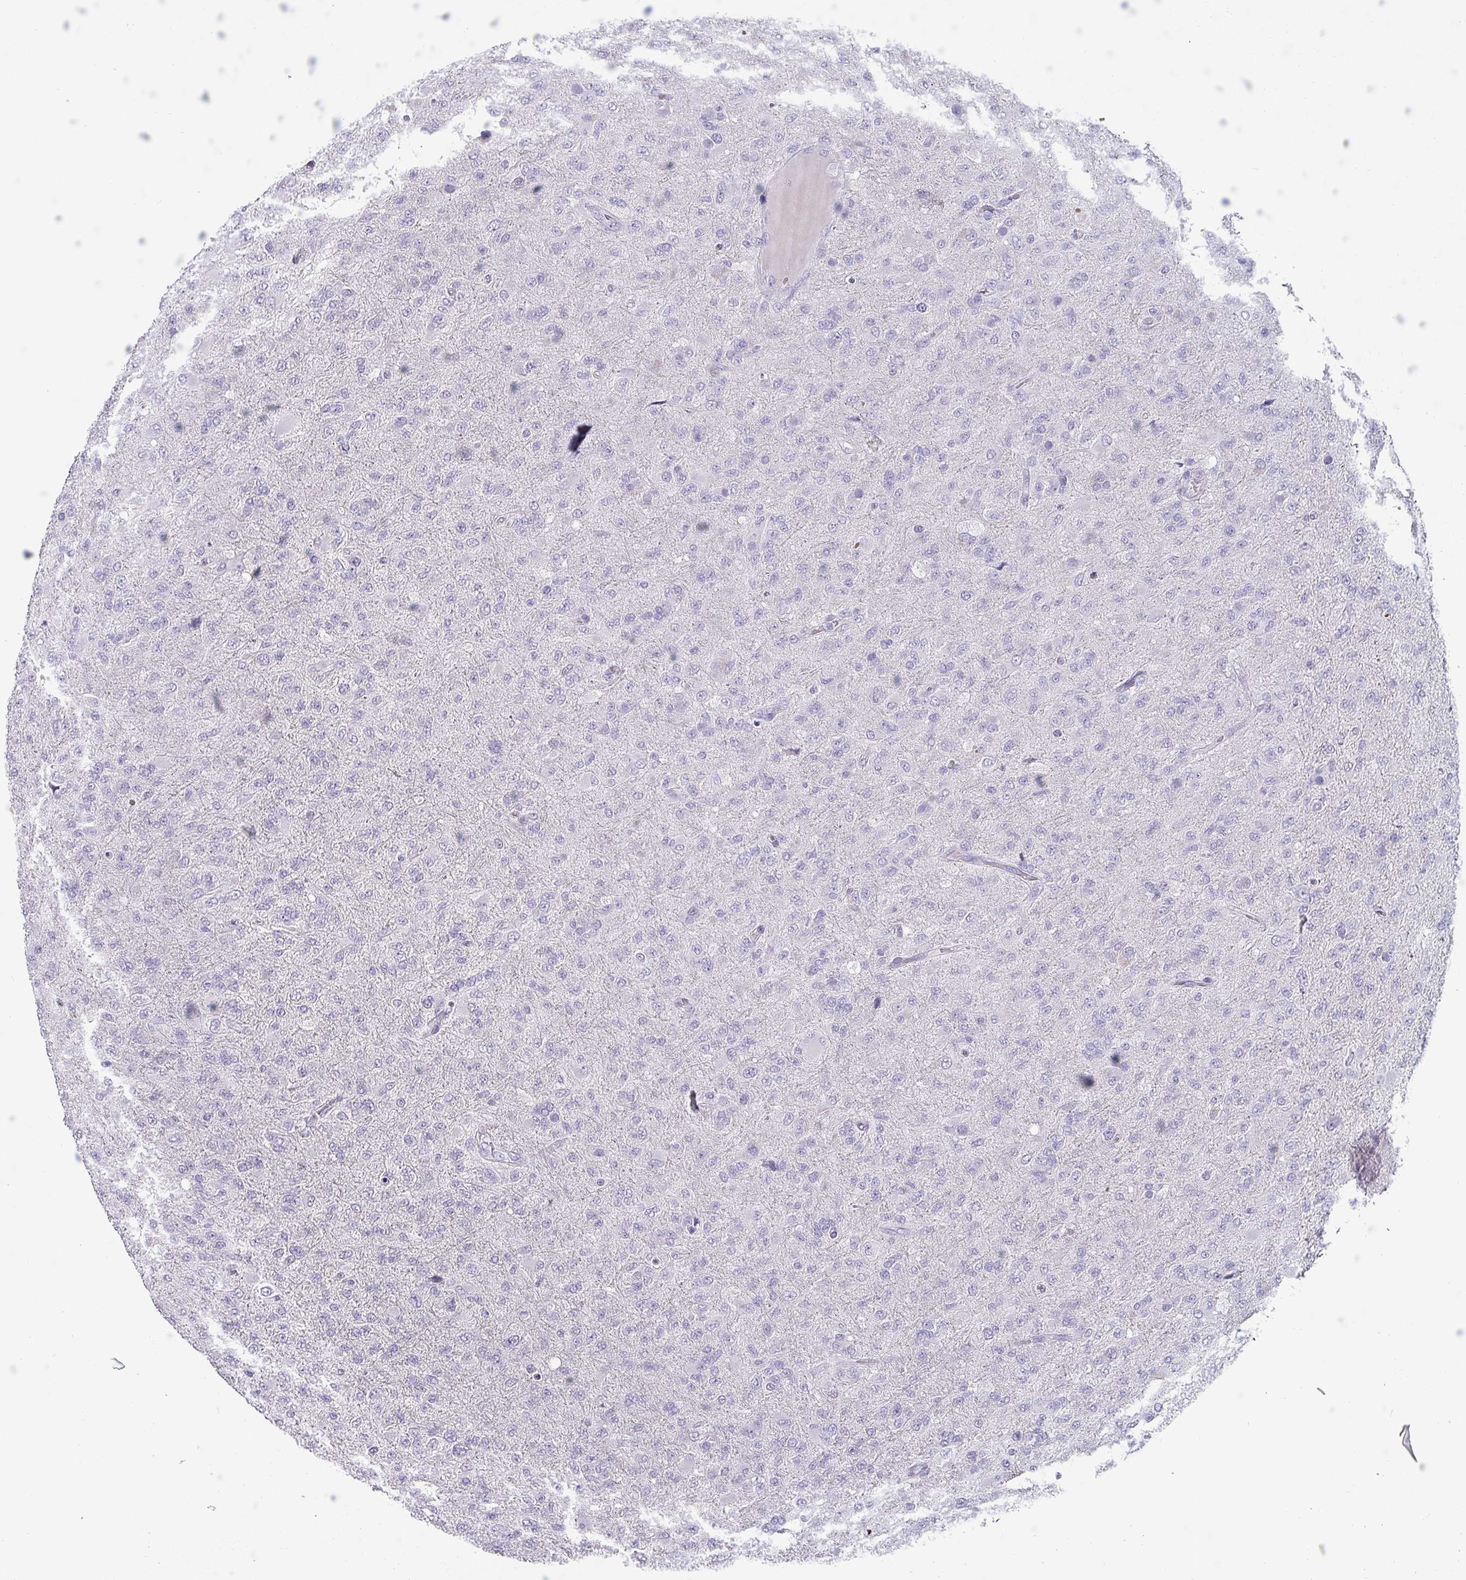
{"staining": {"intensity": "negative", "quantity": "none", "location": "none"}, "tissue": "glioma", "cell_type": "Tumor cells", "image_type": "cancer", "snomed": [{"axis": "morphology", "description": "Glioma, malignant, Low grade"}, {"axis": "topography", "description": "Brain"}], "caption": "The image demonstrates no significant expression in tumor cells of low-grade glioma (malignant).", "gene": "INS-IGF2", "patient": {"sex": "male", "age": 65}}